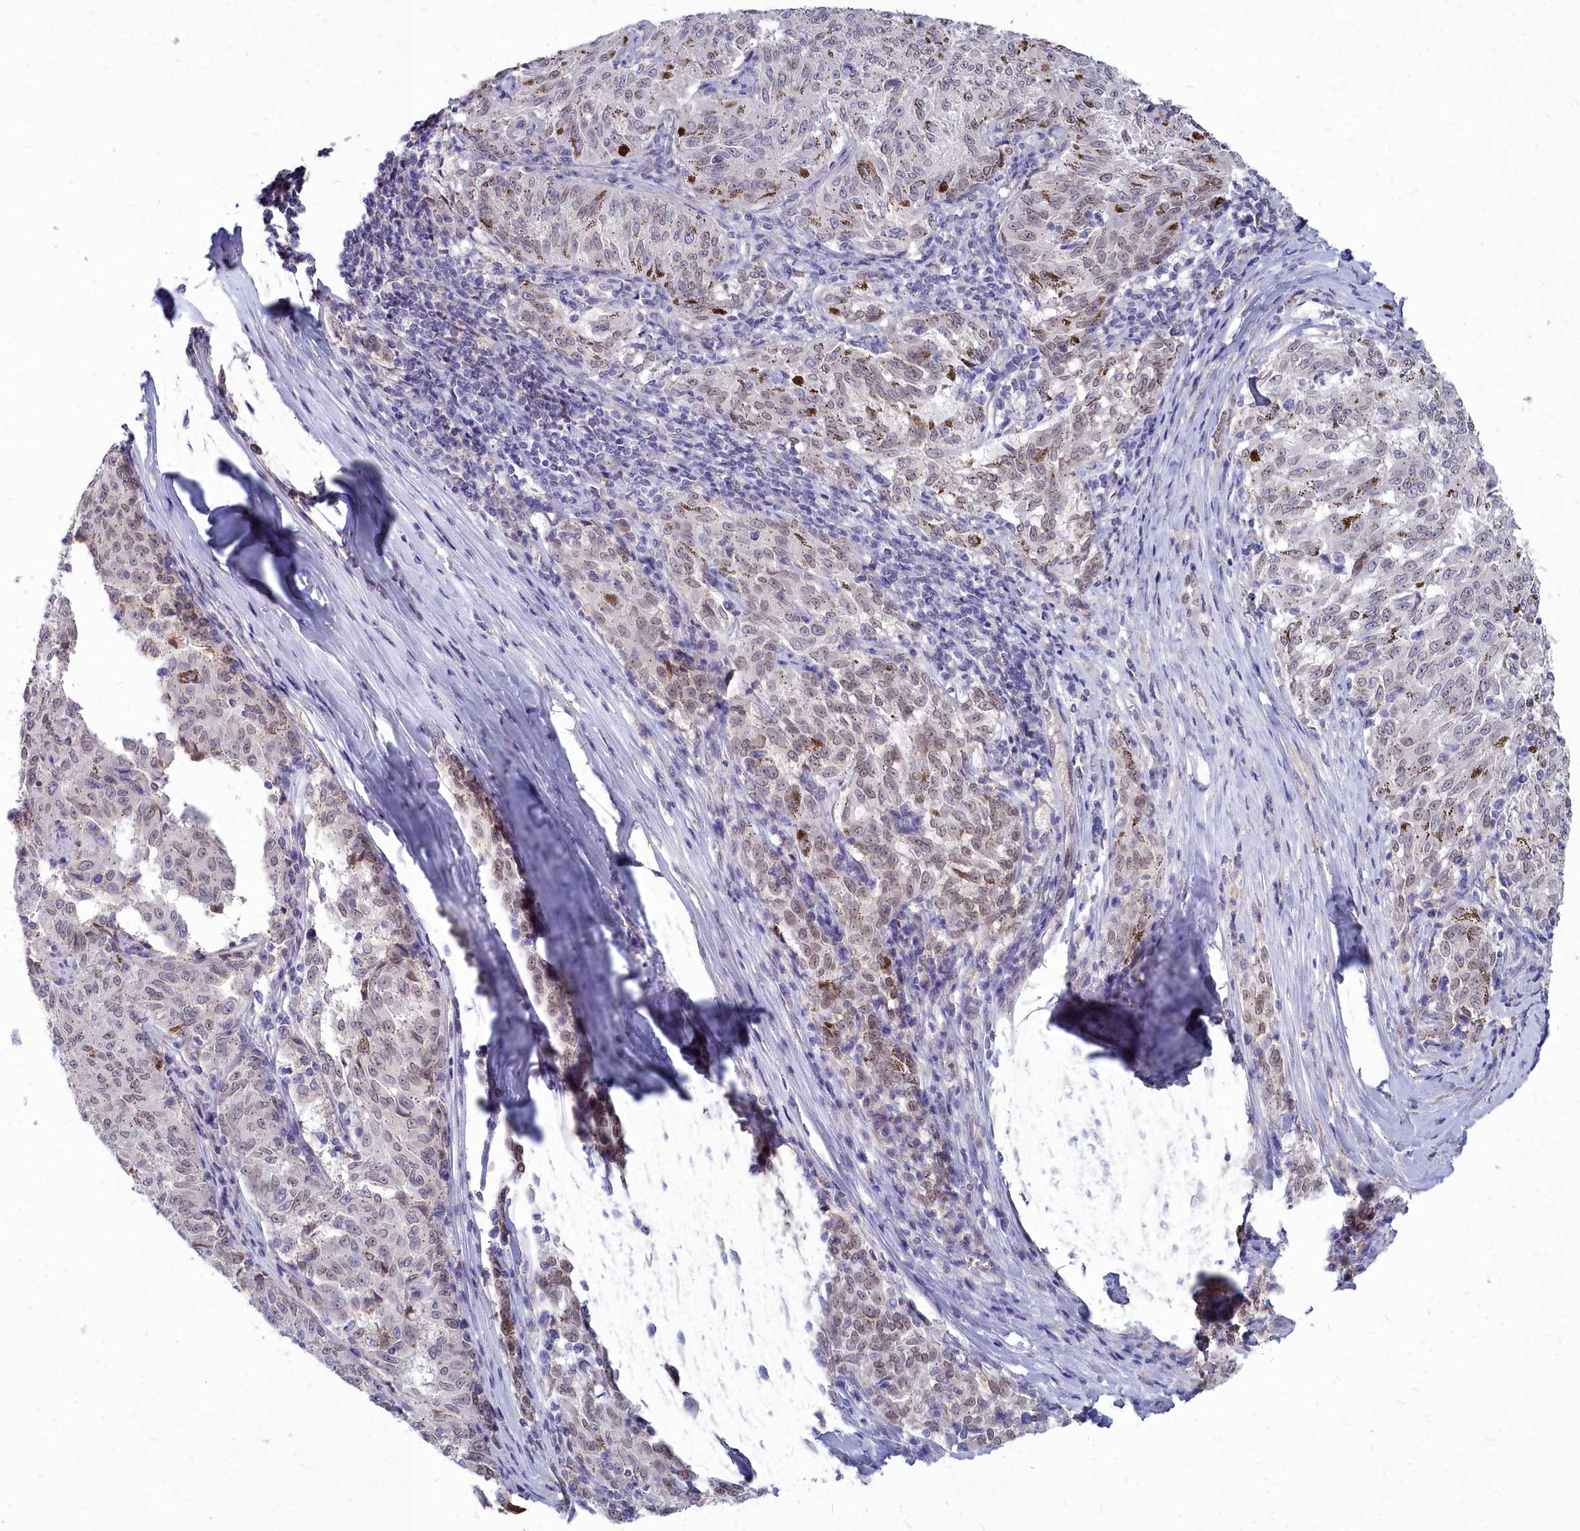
{"staining": {"intensity": "weak", "quantity": "25%-75%", "location": "cytoplasmic/membranous,nuclear"}, "tissue": "melanoma", "cell_type": "Tumor cells", "image_type": "cancer", "snomed": [{"axis": "morphology", "description": "Malignant melanoma, NOS"}, {"axis": "topography", "description": "Skin"}], "caption": "A brown stain highlights weak cytoplasmic/membranous and nuclear expression of a protein in human malignant melanoma tumor cells.", "gene": "NOXA1", "patient": {"sex": "female", "age": 72}}